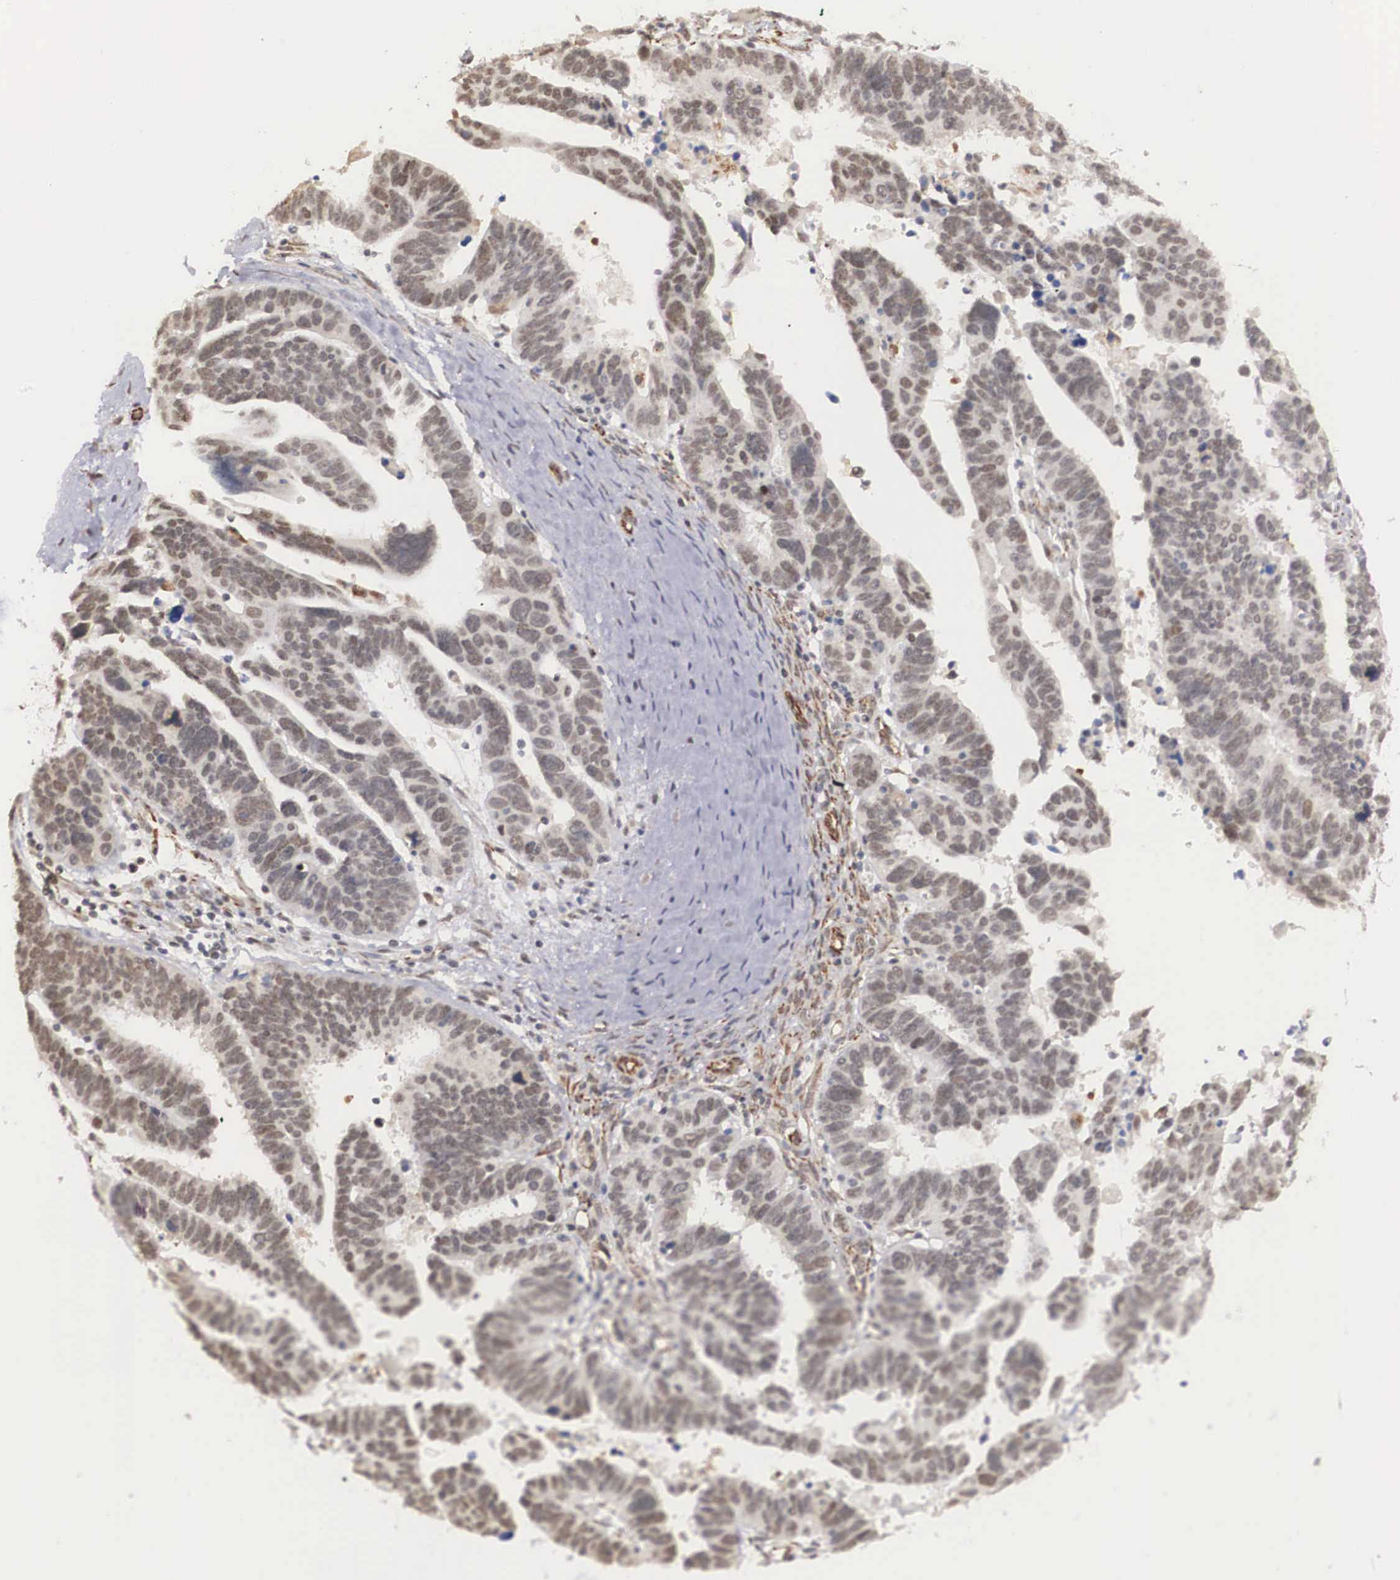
{"staining": {"intensity": "moderate", "quantity": ">75%", "location": "nuclear"}, "tissue": "ovarian cancer", "cell_type": "Tumor cells", "image_type": "cancer", "snomed": [{"axis": "morphology", "description": "Carcinoma, endometroid"}, {"axis": "morphology", "description": "Cystadenocarcinoma, serous, NOS"}, {"axis": "topography", "description": "Ovary"}], "caption": "Immunohistochemistry histopathology image of human endometroid carcinoma (ovarian) stained for a protein (brown), which exhibits medium levels of moderate nuclear expression in about >75% of tumor cells.", "gene": "MORC2", "patient": {"sex": "female", "age": 45}}